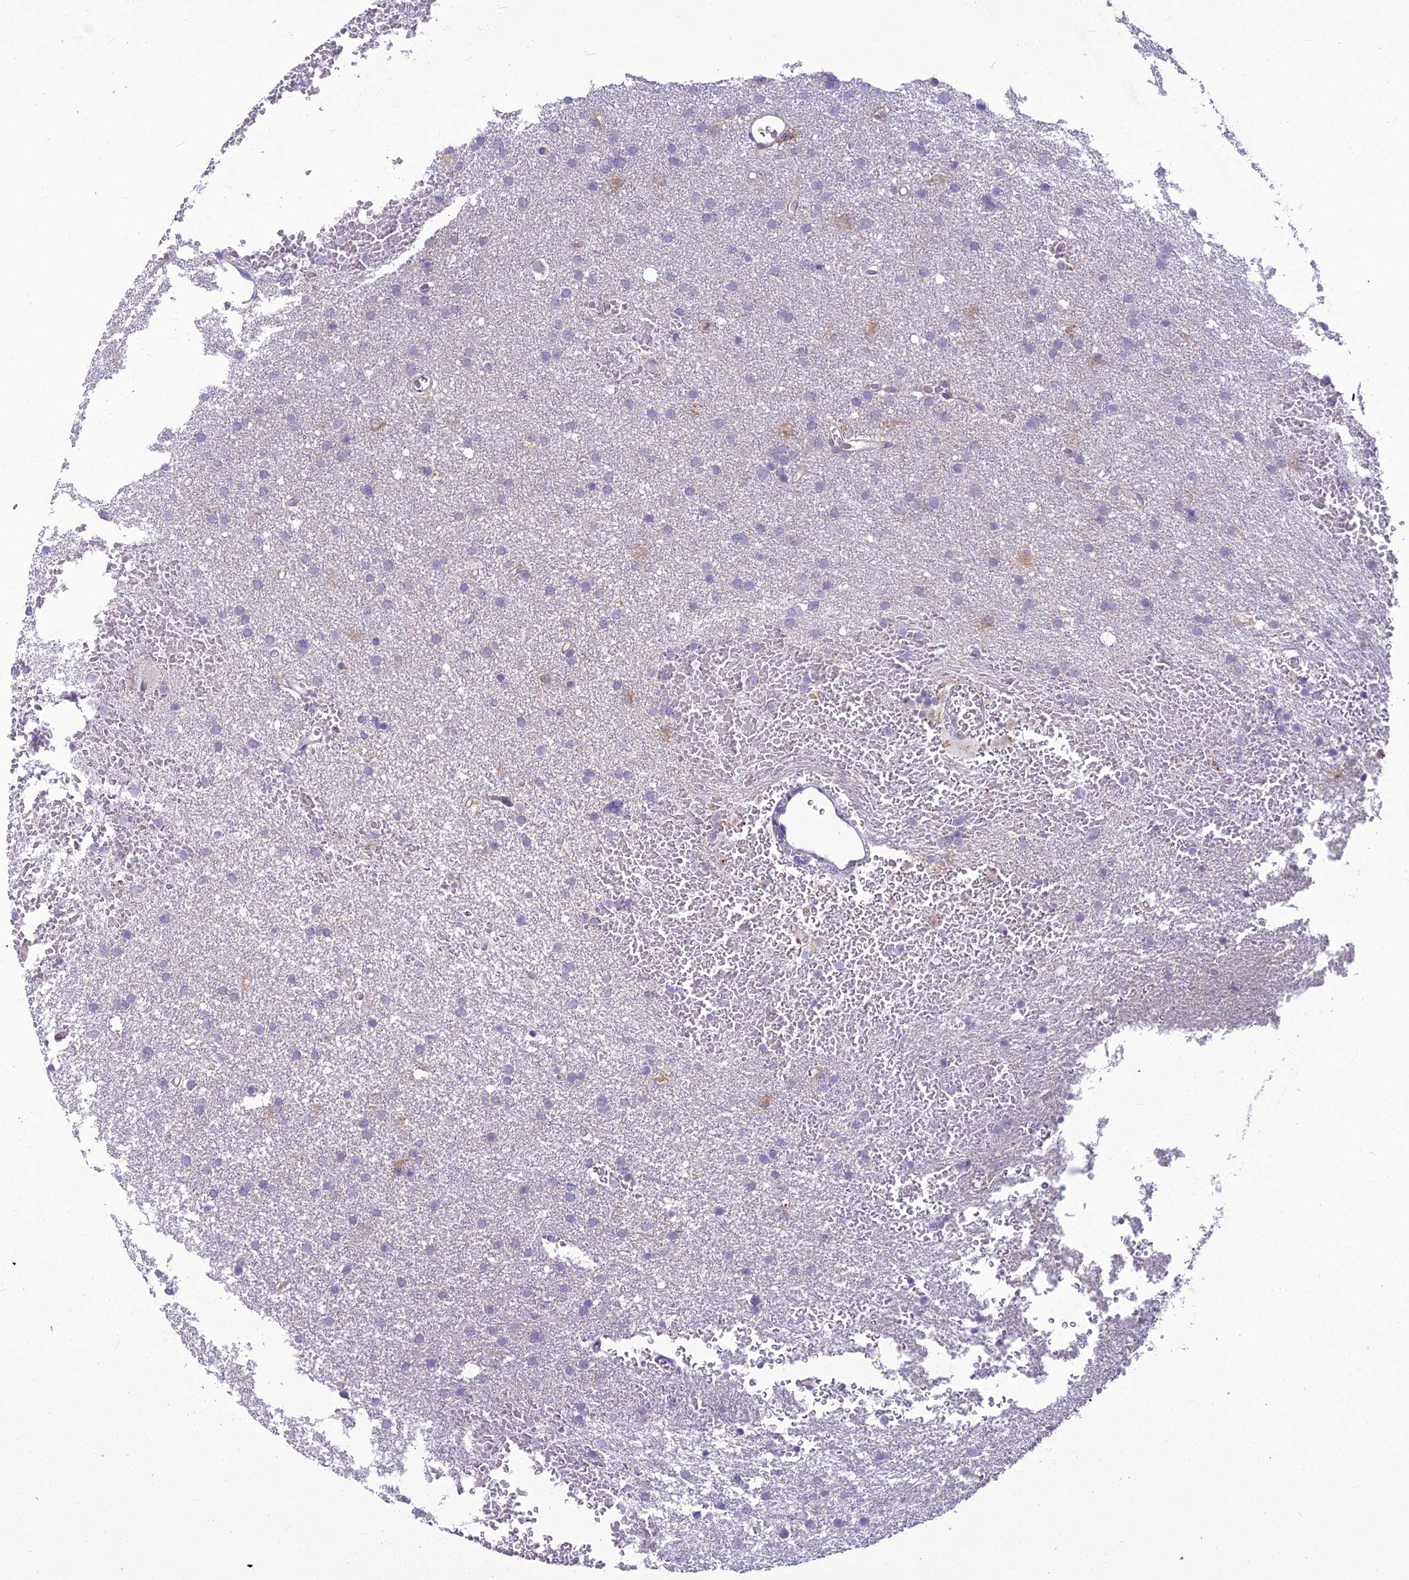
{"staining": {"intensity": "negative", "quantity": "none", "location": "none"}, "tissue": "glioma", "cell_type": "Tumor cells", "image_type": "cancer", "snomed": [{"axis": "morphology", "description": "Glioma, malignant, High grade"}, {"axis": "topography", "description": "Cerebral cortex"}], "caption": "The immunohistochemistry (IHC) micrograph has no significant expression in tumor cells of high-grade glioma (malignant) tissue.", "gene": "BBS7", "patient": {"sex": "female", "age": 36}}